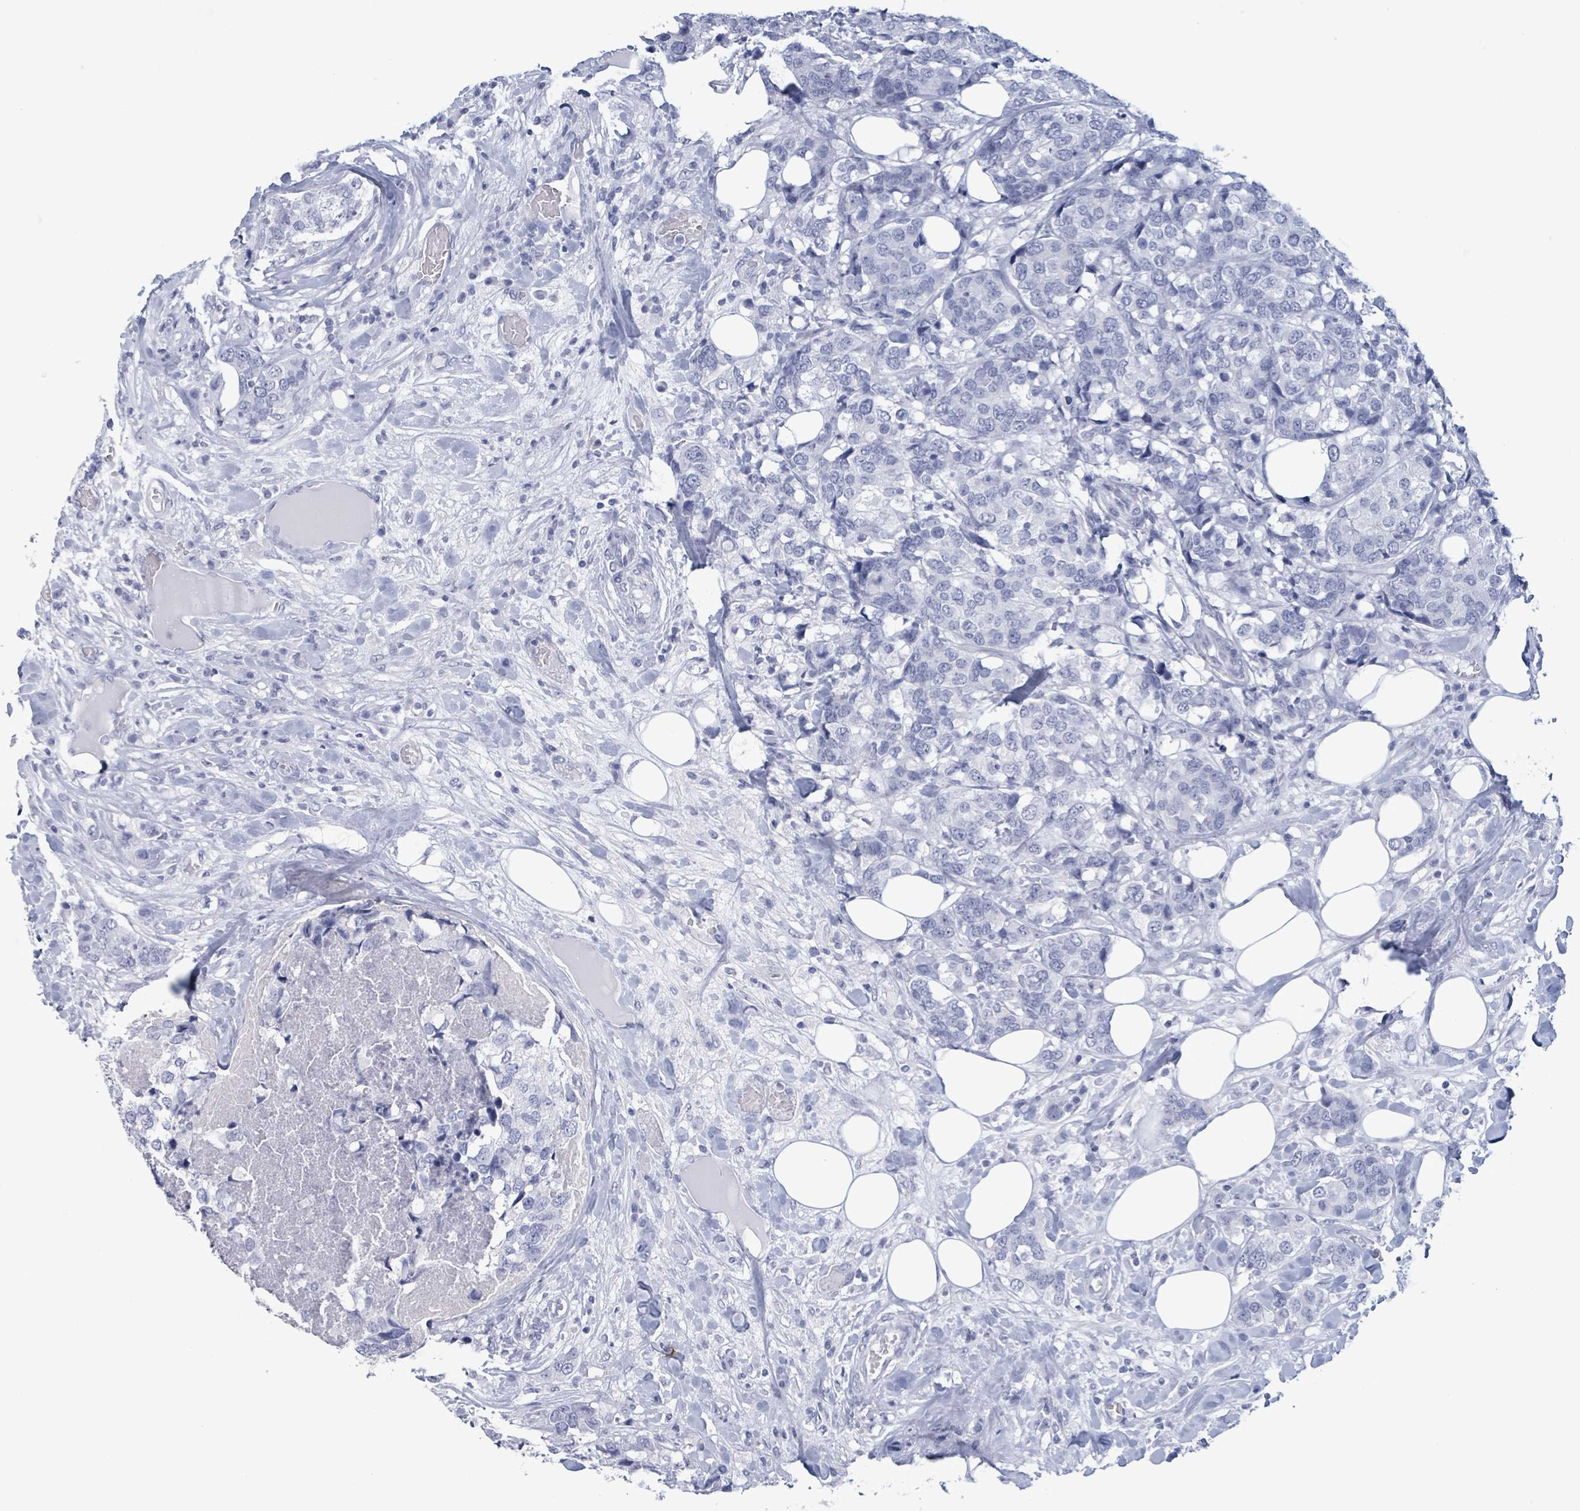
{"staining": {"intensity": "negative", "quantity": "none", "location": "none"}, "tissue": "breast cancer", "cell_type": "Tumor cells", "image_type": "cancer", "snomed": [{"axis": "morphology", "description": "Lobular carcinoma"}, {"axis": "topography", "description": "Breast"}], "caption": "High magnification brightfield microscopy of breast cancer (lobular carcinoma) stained with DAB (3,3'-diaminobenzidine) (brown) and counterstained with hematoxylin (blue): tumor cells show no significant staining.", "gene": "NKX2-1", "patient": {"sex": "female", "age": 59}}